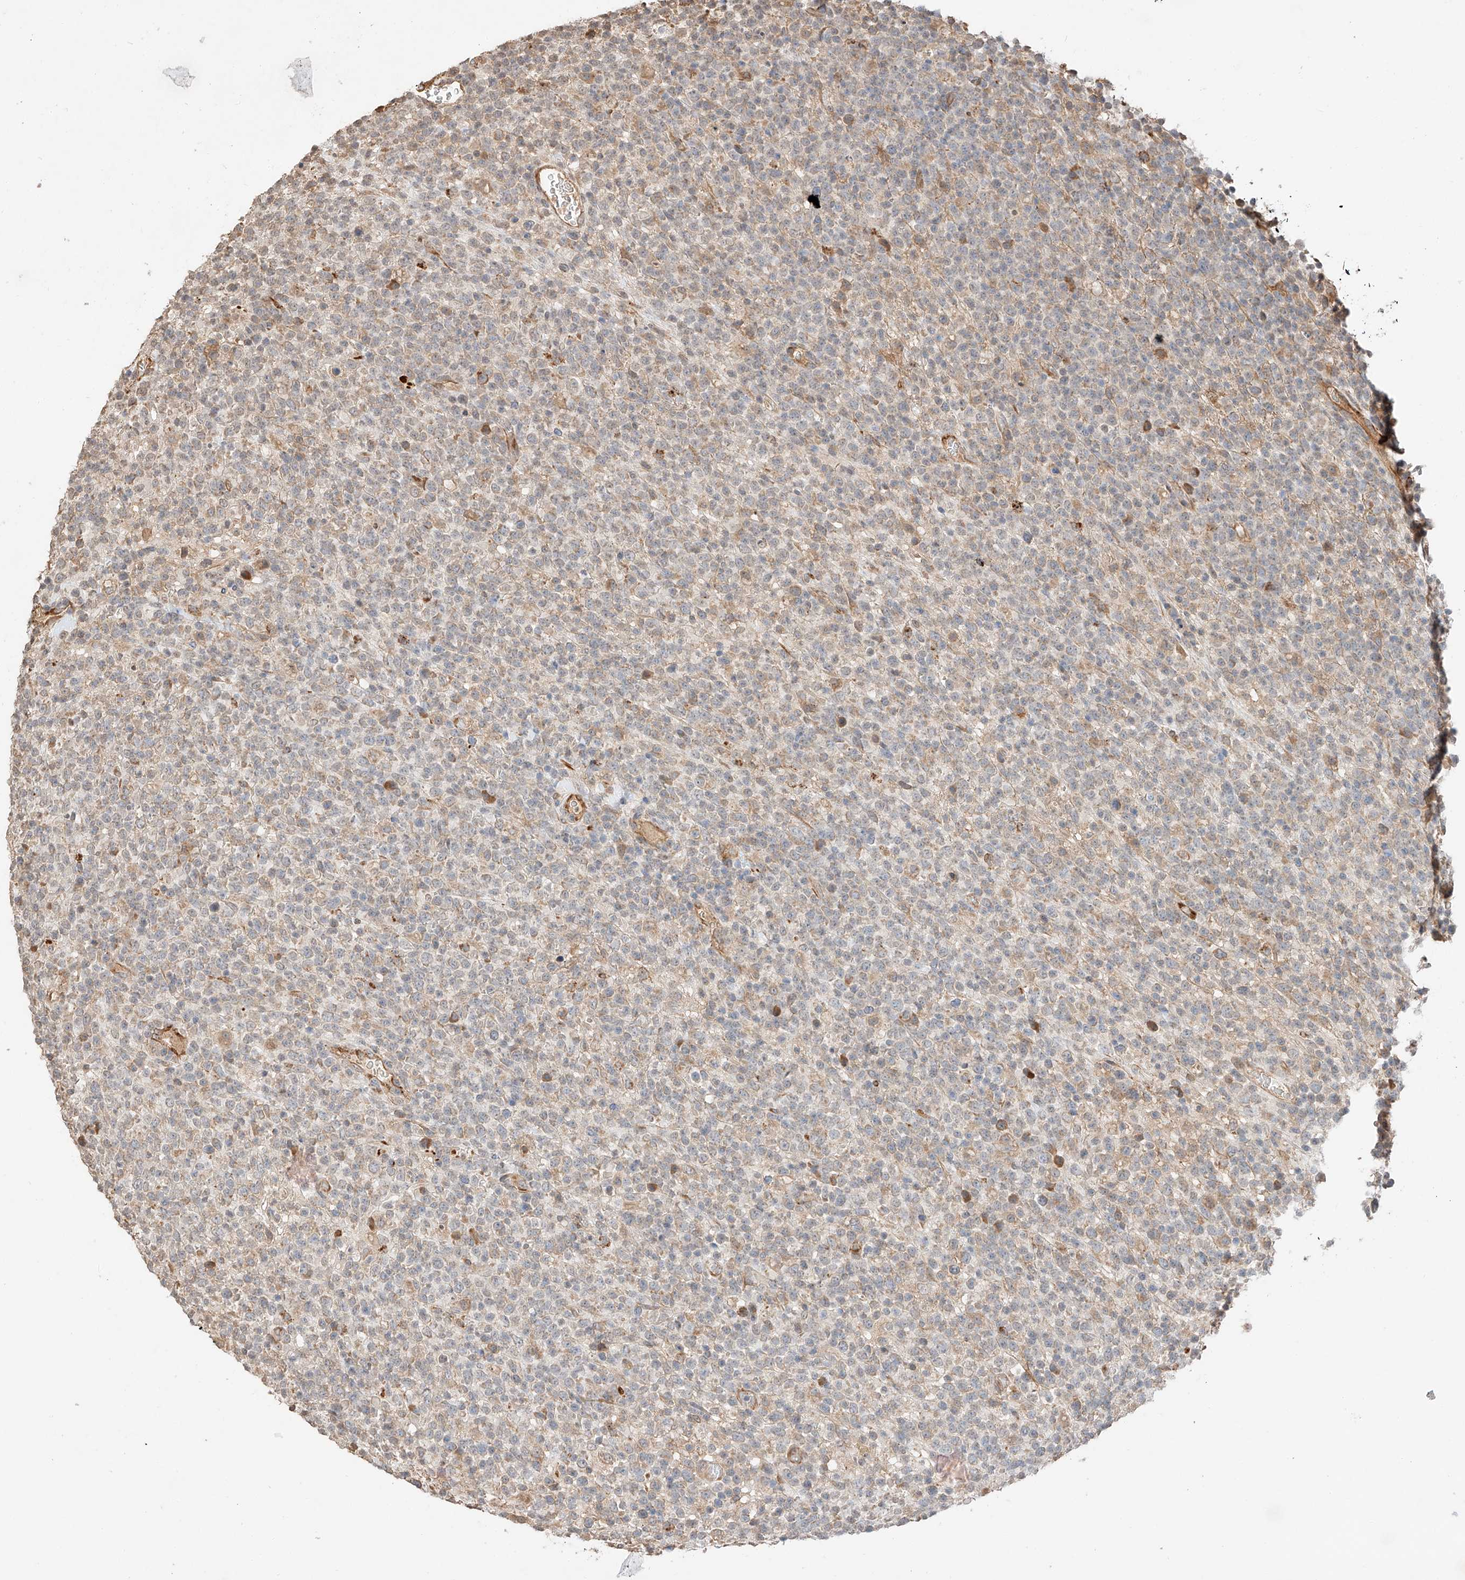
{"staining": {"intensity": "weak", "quantity": "25%-75%", "location": "cytoplasmic/membranous"}, "tissue": "lymphoma", "cell_type": "Tumor cells", "image_type": "cancer", "snomed": [{"axis": "morphology", "description": "Malignant lymphoma, non-Hodgkin's type, High grade"}, {"axis": "topography", "description": "Colon"}], "caption": "Human lymphoma stained with a protein marker demonstrates weak staining in tumor cells.", "gene": "SUSD6", "patient": {"sex": "female", "age": 53}}